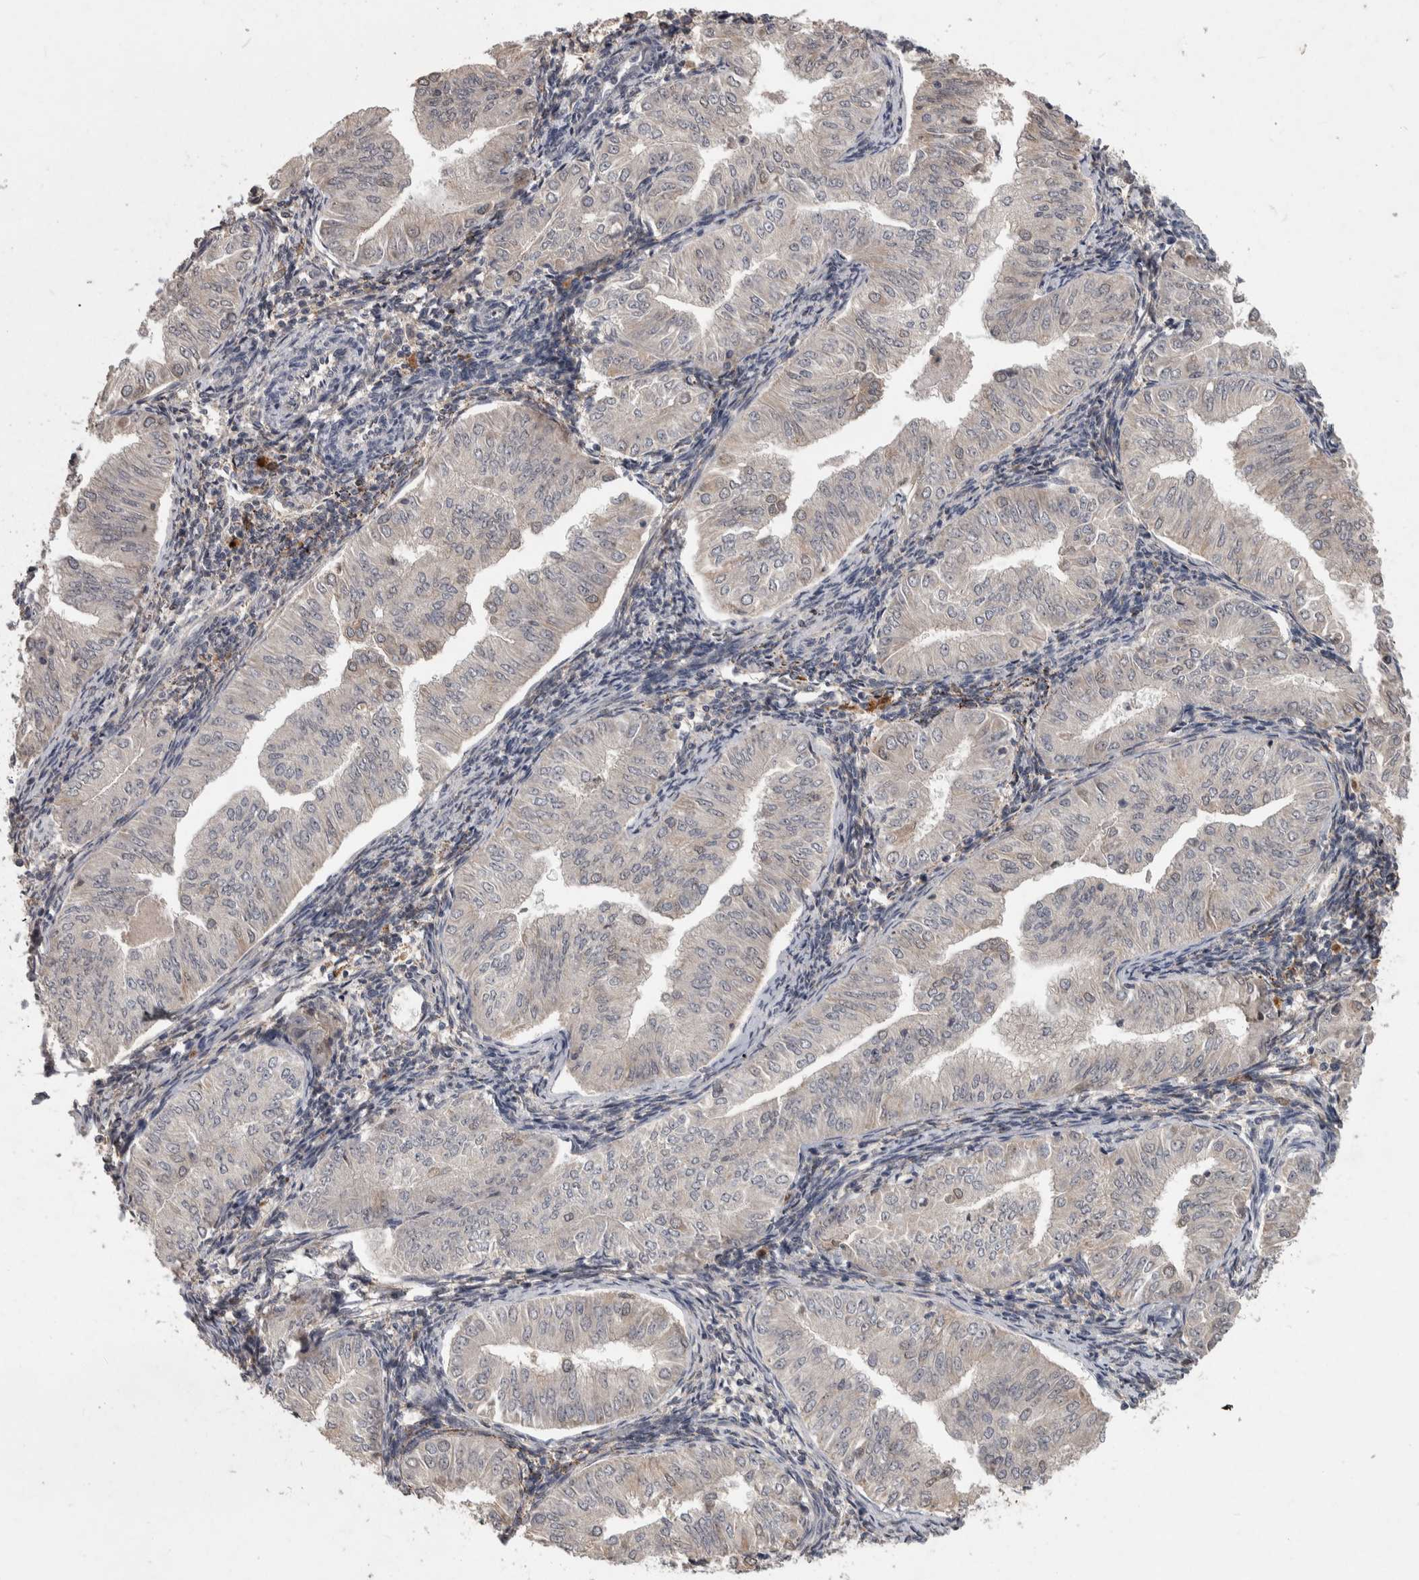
{"staining": {"intensity": "weak", "quantity": "<25%", "location": "nuclear"}, "tissue": "endometrial cancer", "cell_type": "Tumor cells", "image_type": "cancer", "snomed": [{"axis": "morphology", "description": "Normal tissue, NOS"}, {"axis": "morphology", "description": "Adenocarcinoma, NOS"}, {"axis": "topography", "description": "Endometrium"}], "caption": "This is an immunohistochemistry (IHC) micrograph of adenocarcinoma (endometrial). There is no staining in tumor cells.", "gene": "CHRM3", "patient": {"sex": "female", "age": 53}}